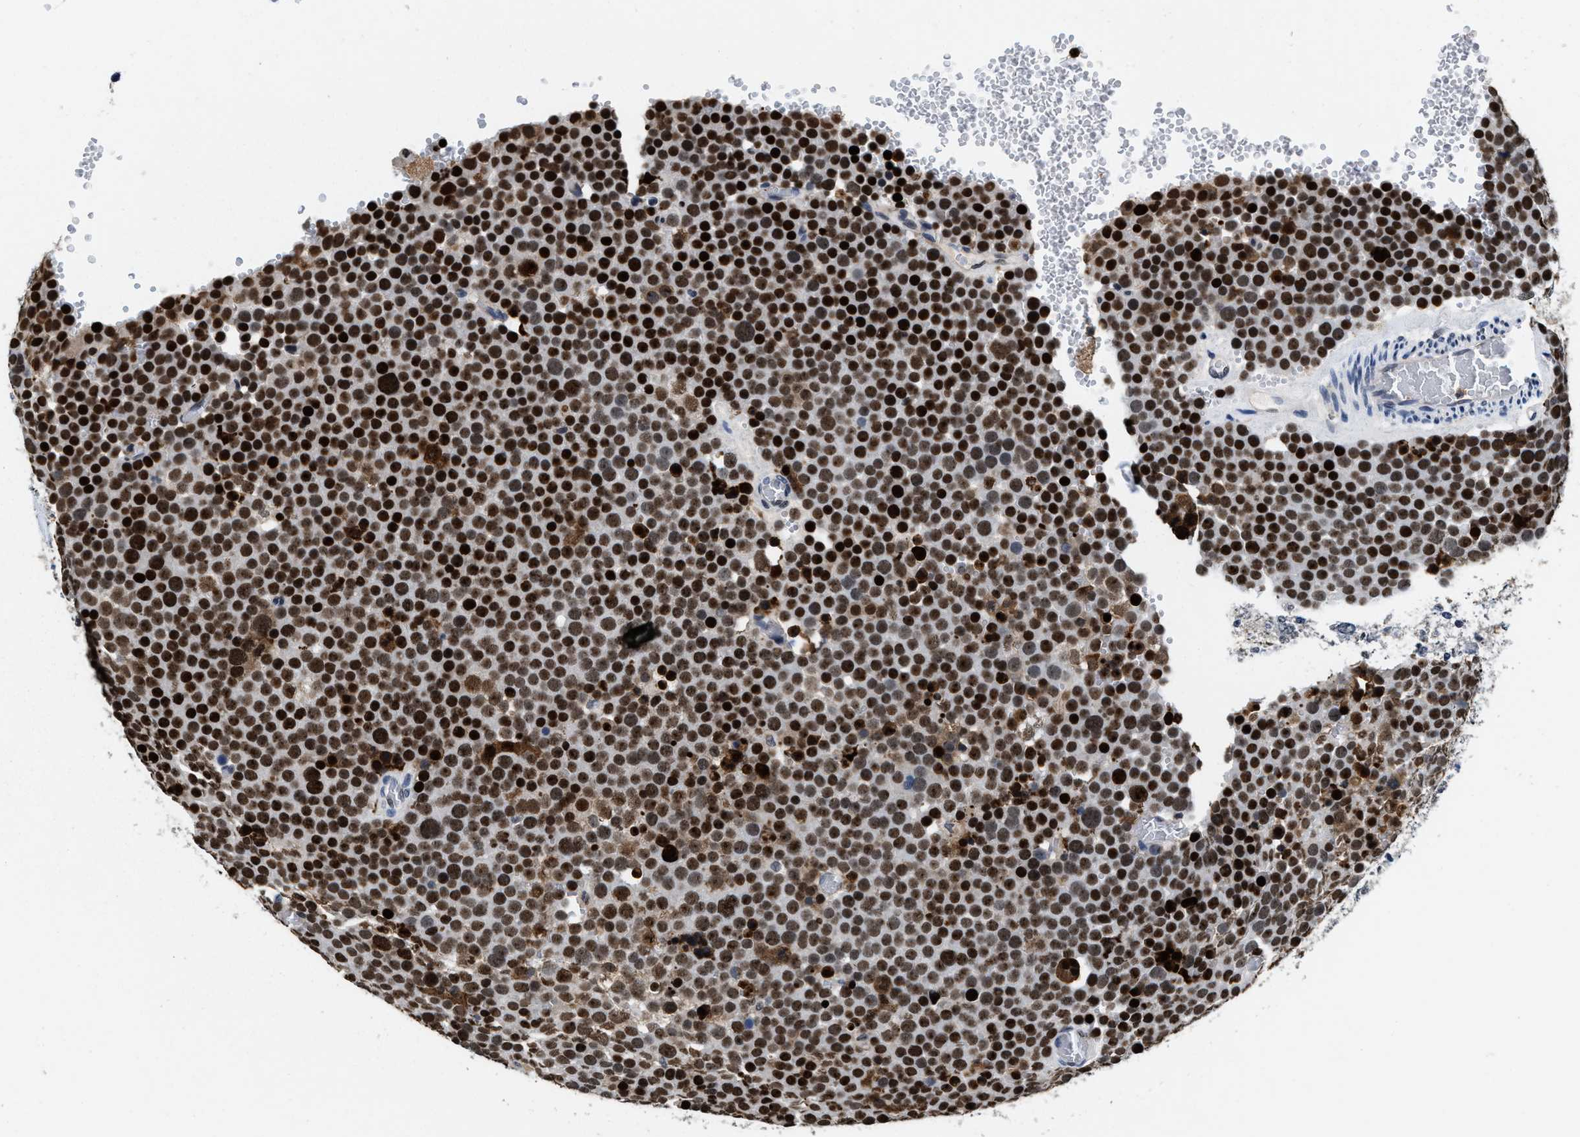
{"staining": {"intensity": "strong", "quantity": ">75%", "location": "nuclear"}, "tissue": "testis cancer", "cell_type": "Tumor cells", "image_type": "cancer", "snomed": [{"axis": "morphology", "description": "Seminoma, NOS"}, {"axis": "topography", "description": "Testis"}], "caption": "Testis cancer stained for a protein (brown) shows strong nuclear positive positivity in approximately >75% of tumor cells.", "gene": "SUPT16H", "patient": {"sex": "male", "age": 71}}